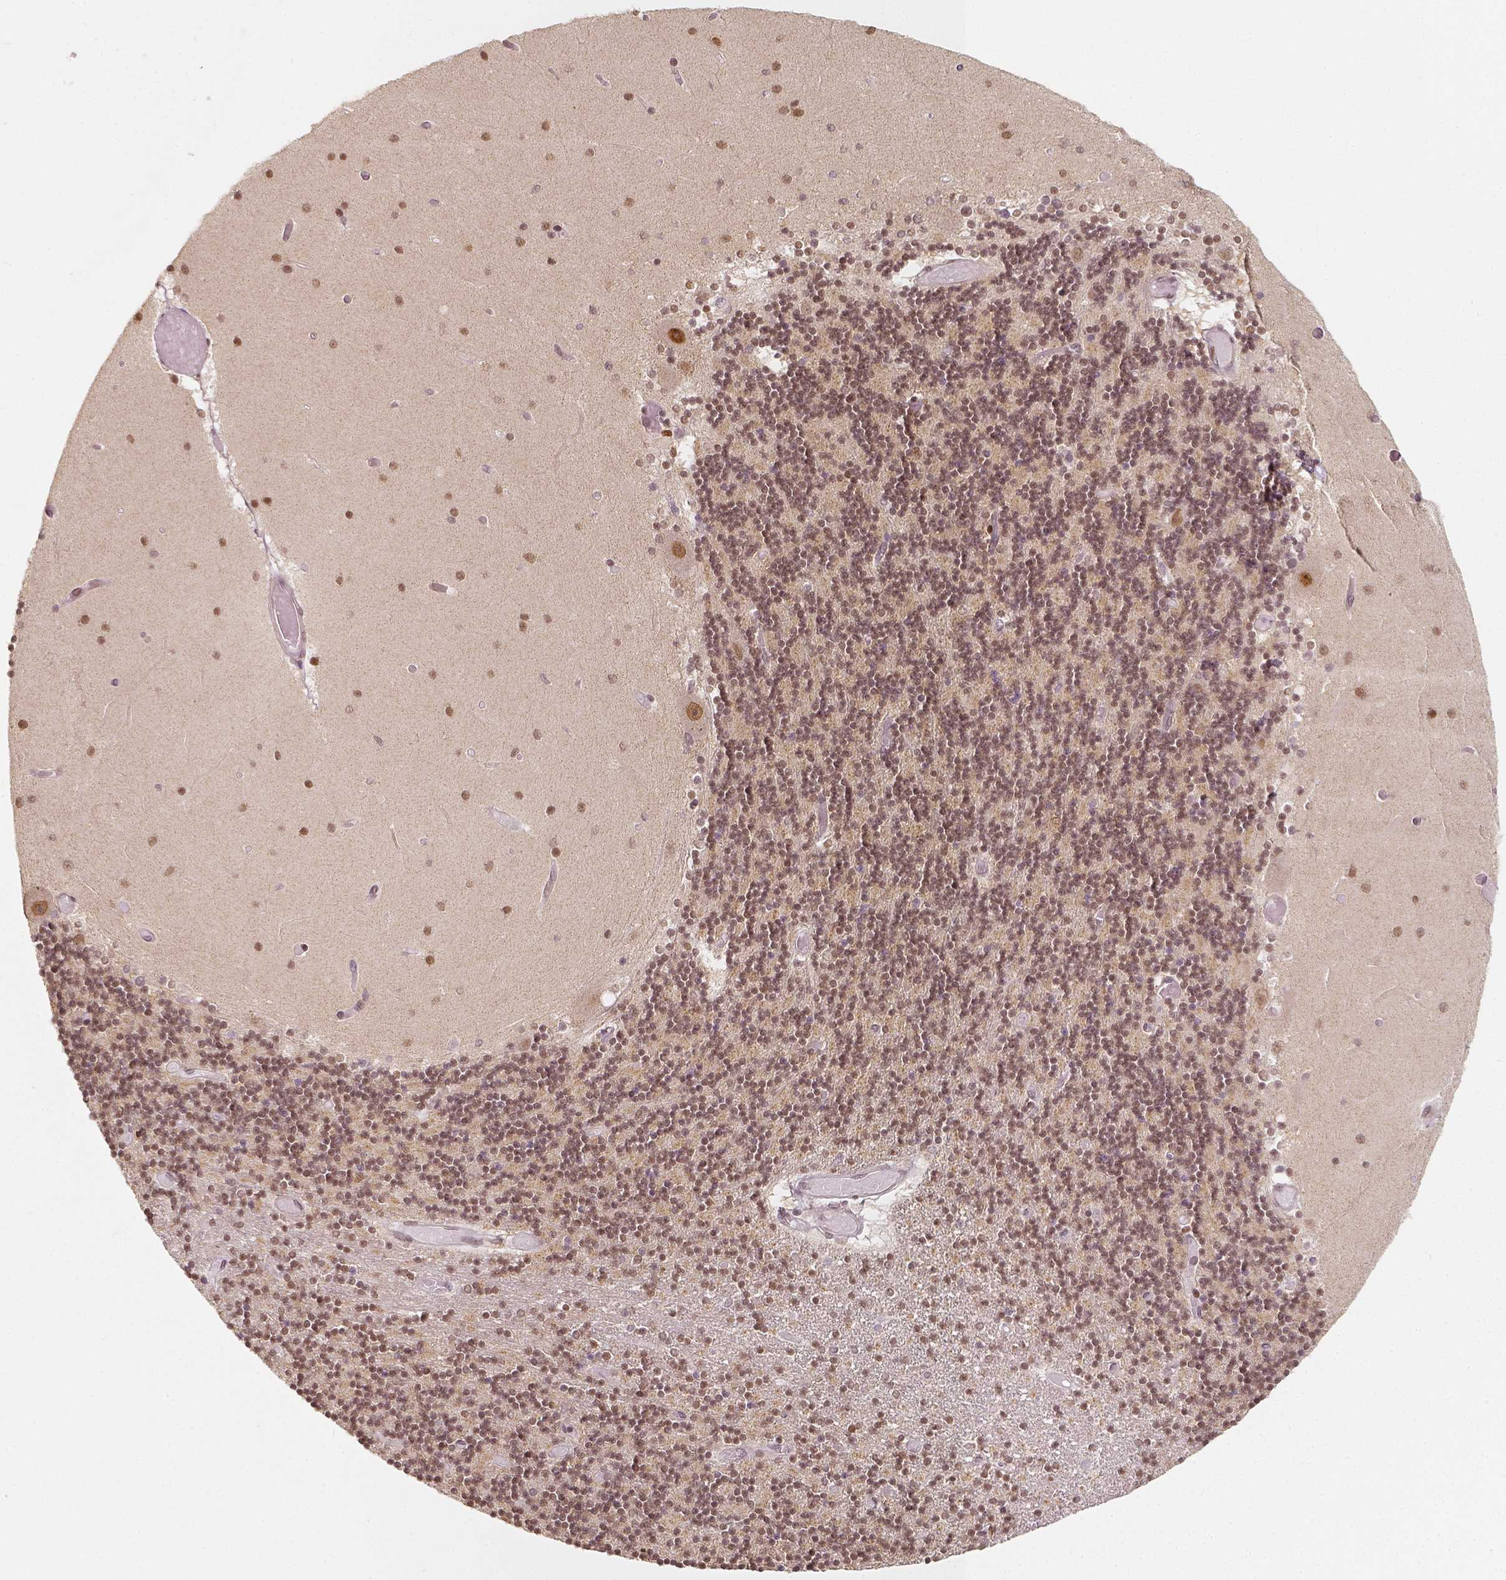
{"staining": {"intensity": "moderate", "quantity": "<25%", "location": "nuclear"}, "tissue": "cerebellum", "cell_type": "Cells in granular layer", "image_type": "normal", "snomed": [{"axis": "morphology", "description": "Normal tissue, NOS"}, {"axis": "topography", "description": "Cerebellum"}], "caption": "This photomicrograph demonstrates immunohistochemistry staining of benign human cerebellum, with low moderate nuclear positivity in about <25% of cells in granular layer.", "gene": "ZMAT3", "patient": {"sex": "female", "age": 28}}